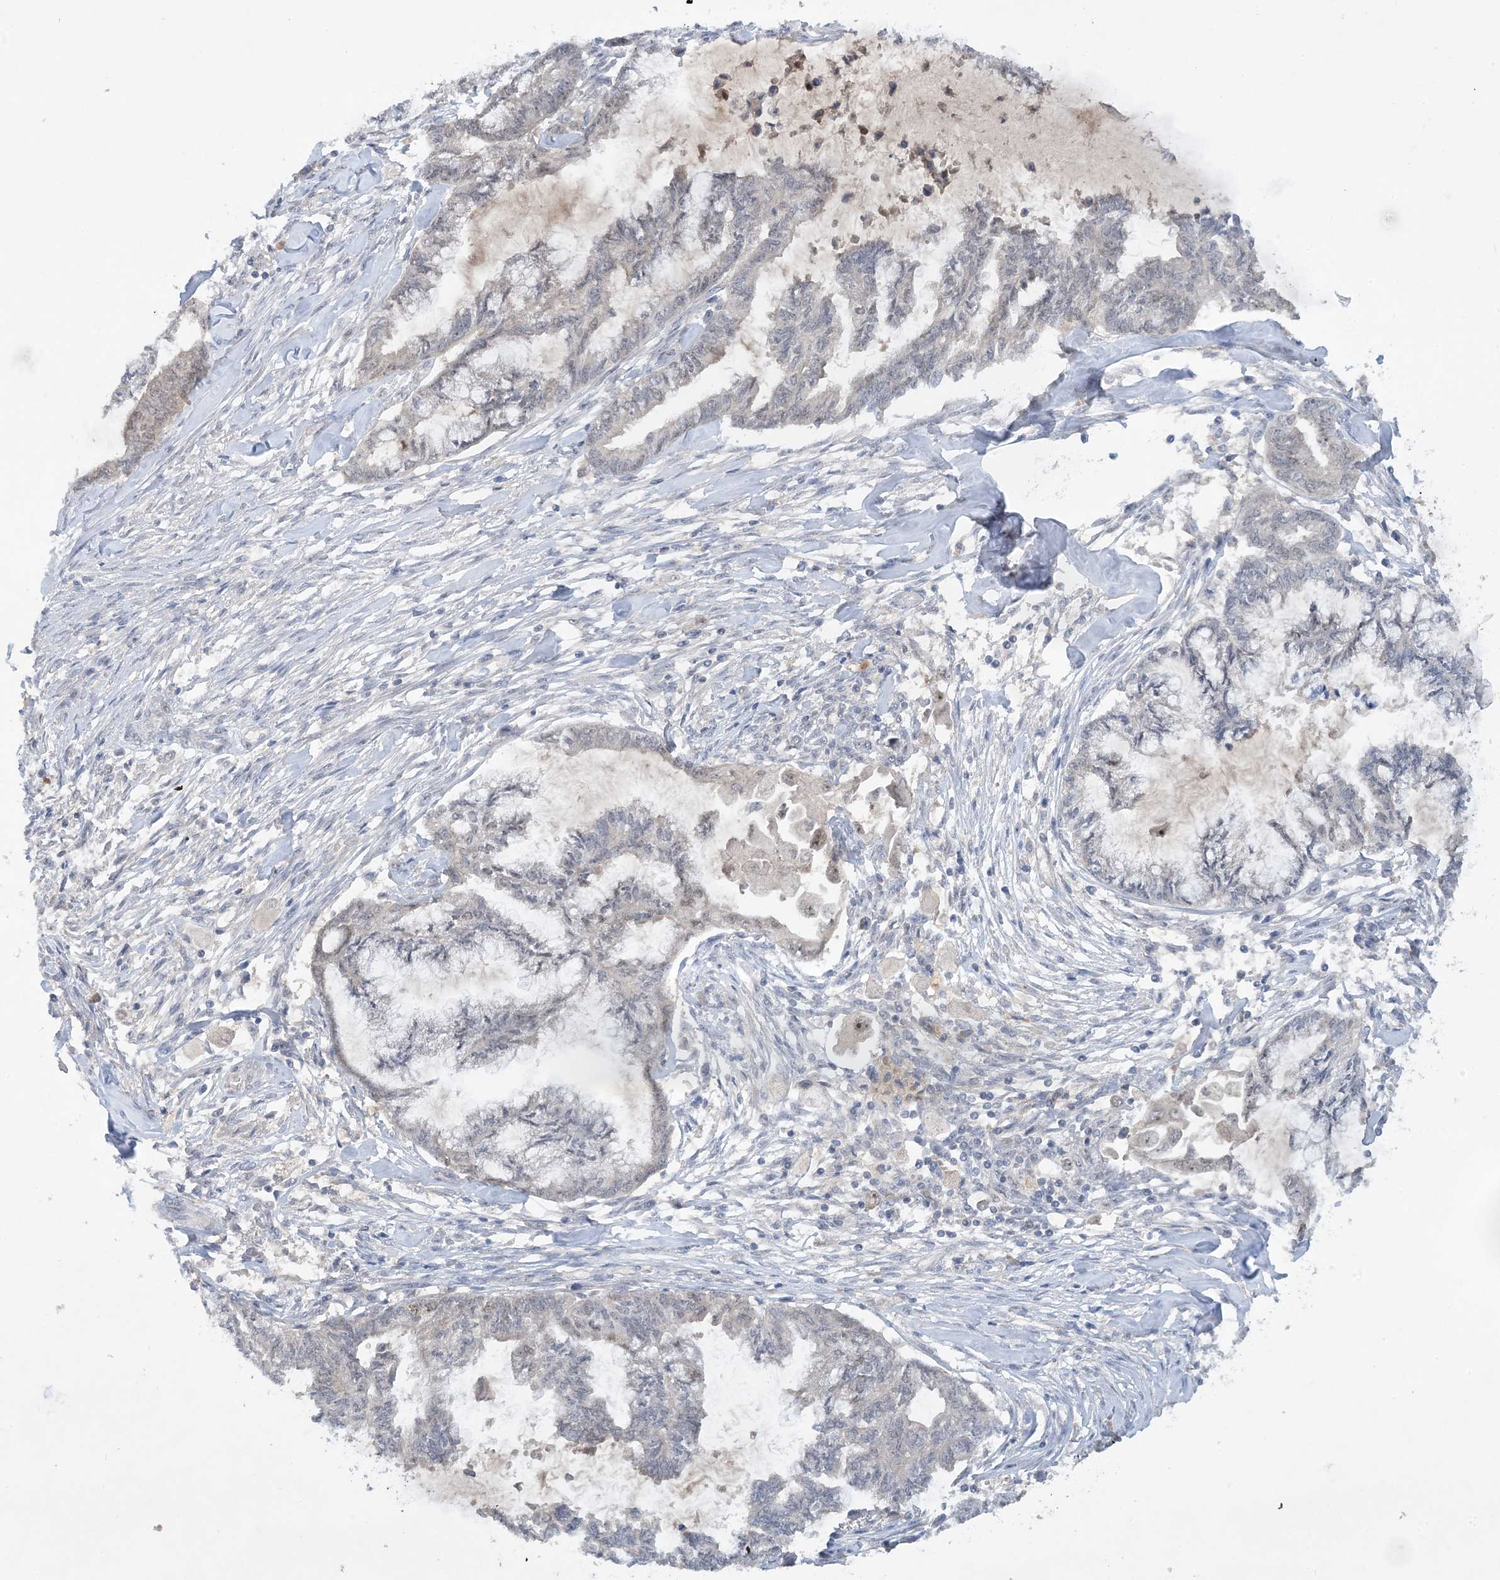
{"staining": {"intensity": "negative", "quantity": "none", "location": "none"}, "tissue": "endometrial cancer", "cell_type": "Tumor cells", "image_type": "cancer", "snomed": [{"axis": "morphology", "description": "Adenocarcinoma, NOS"}, {"axis": "topography", "description": "Endometrium"}], "caption": "High power microscopy photomicrograph of an immunohistochemistry photomicrograph of adenocarcinoma (endometrial), revealing no significant positivity in tumor cells. Nuclei are stained in blue.", "gene": "UBE2E1", "patient": {"sex": "female", "age": 86}}